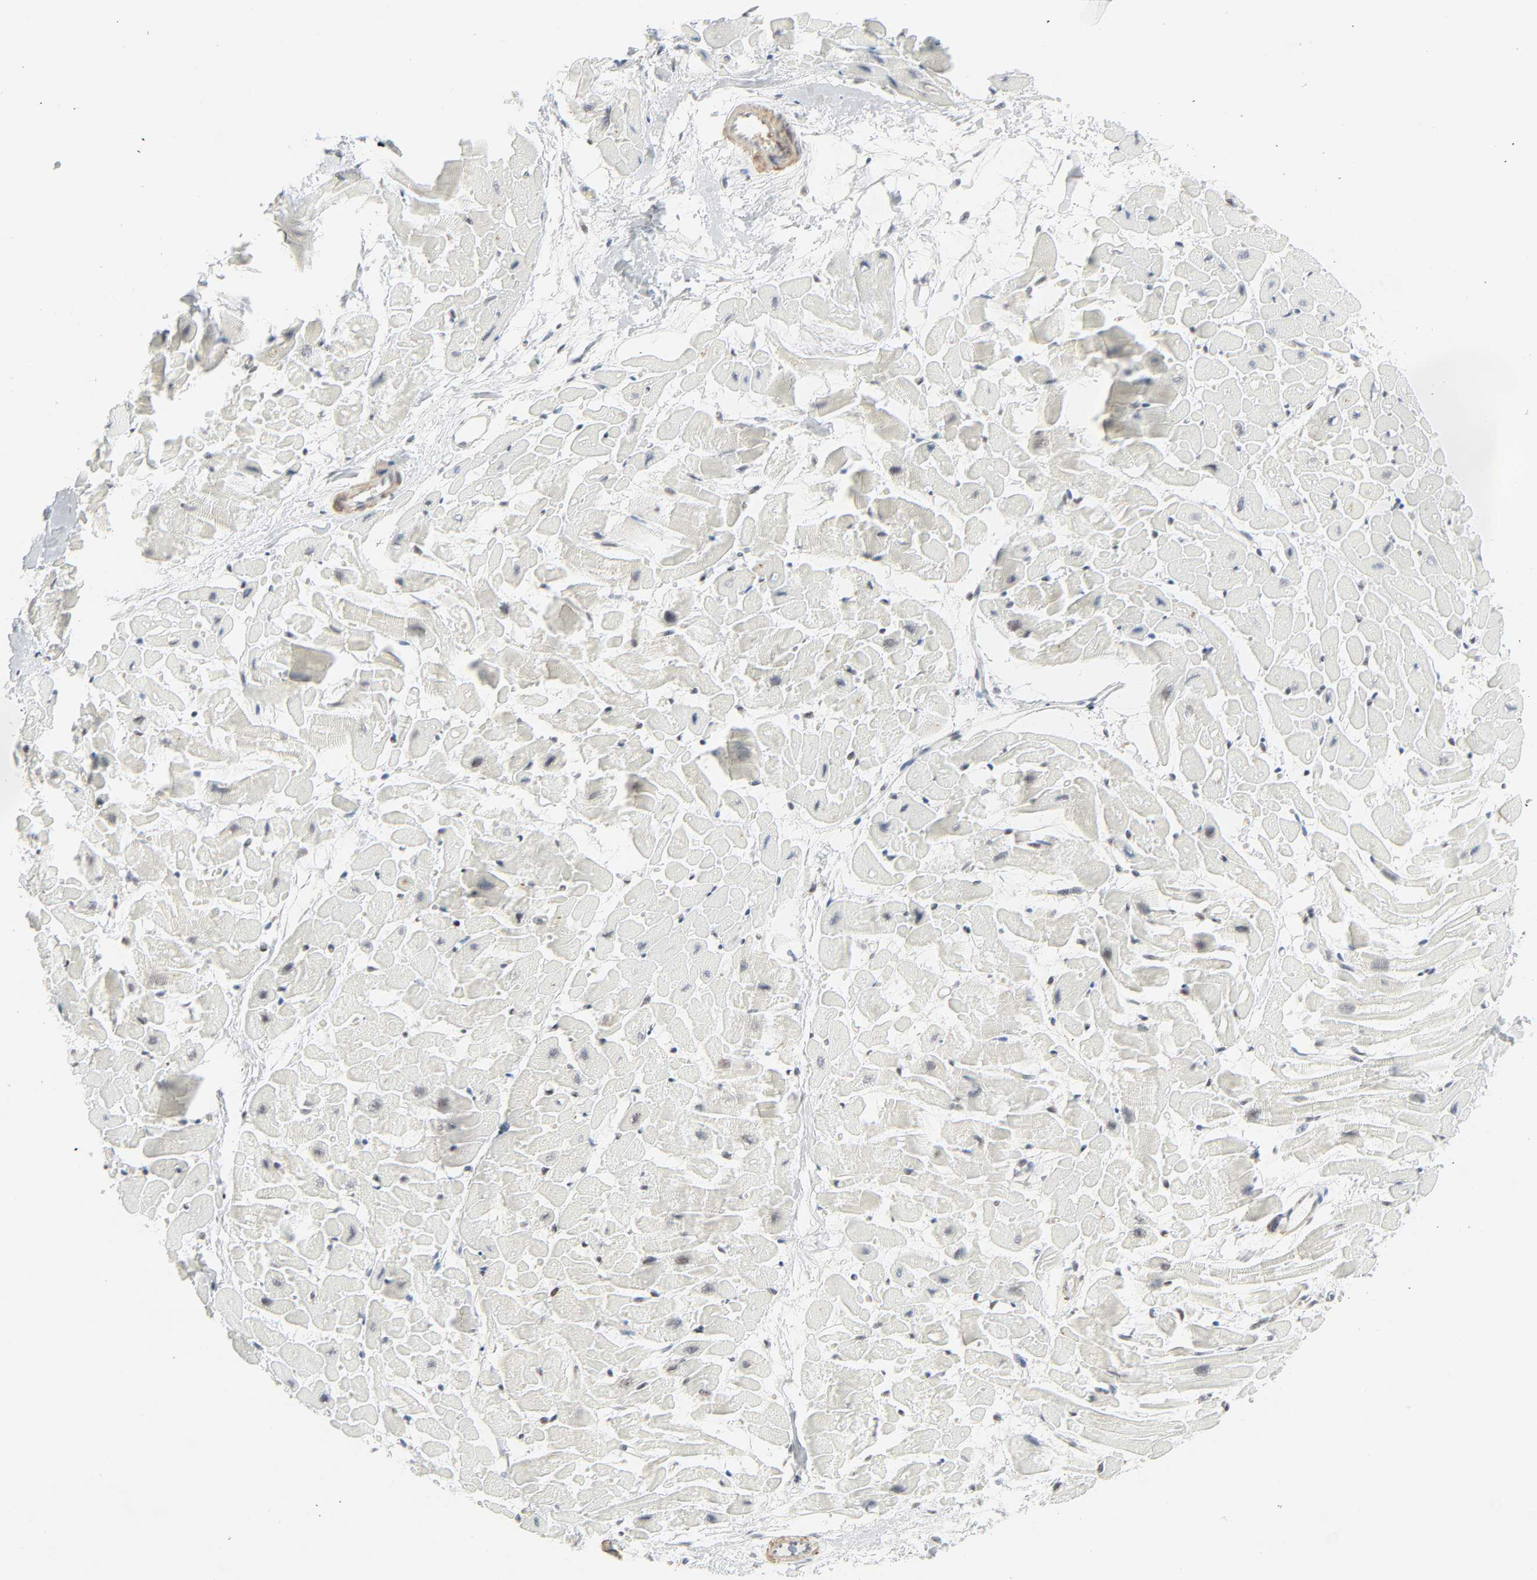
{"staining": {"intensity": "negative", "quantity": "none", "location": "none"}, "tissue": "heart muscle", "cell_type": "Cardiomyocytes", "image_type": "normal", "snomed": [{"axis": "morphology", "description": "Normal tissue, NOS"}, {"axis": "topography", "description": "Heart"}], "caption": "Protein analysis of normal heart muscle demonstrates no significant expression in cardiomyocytes.", "gene": "ZBTB16", "patient": {"sex": "male", "age": 45}}